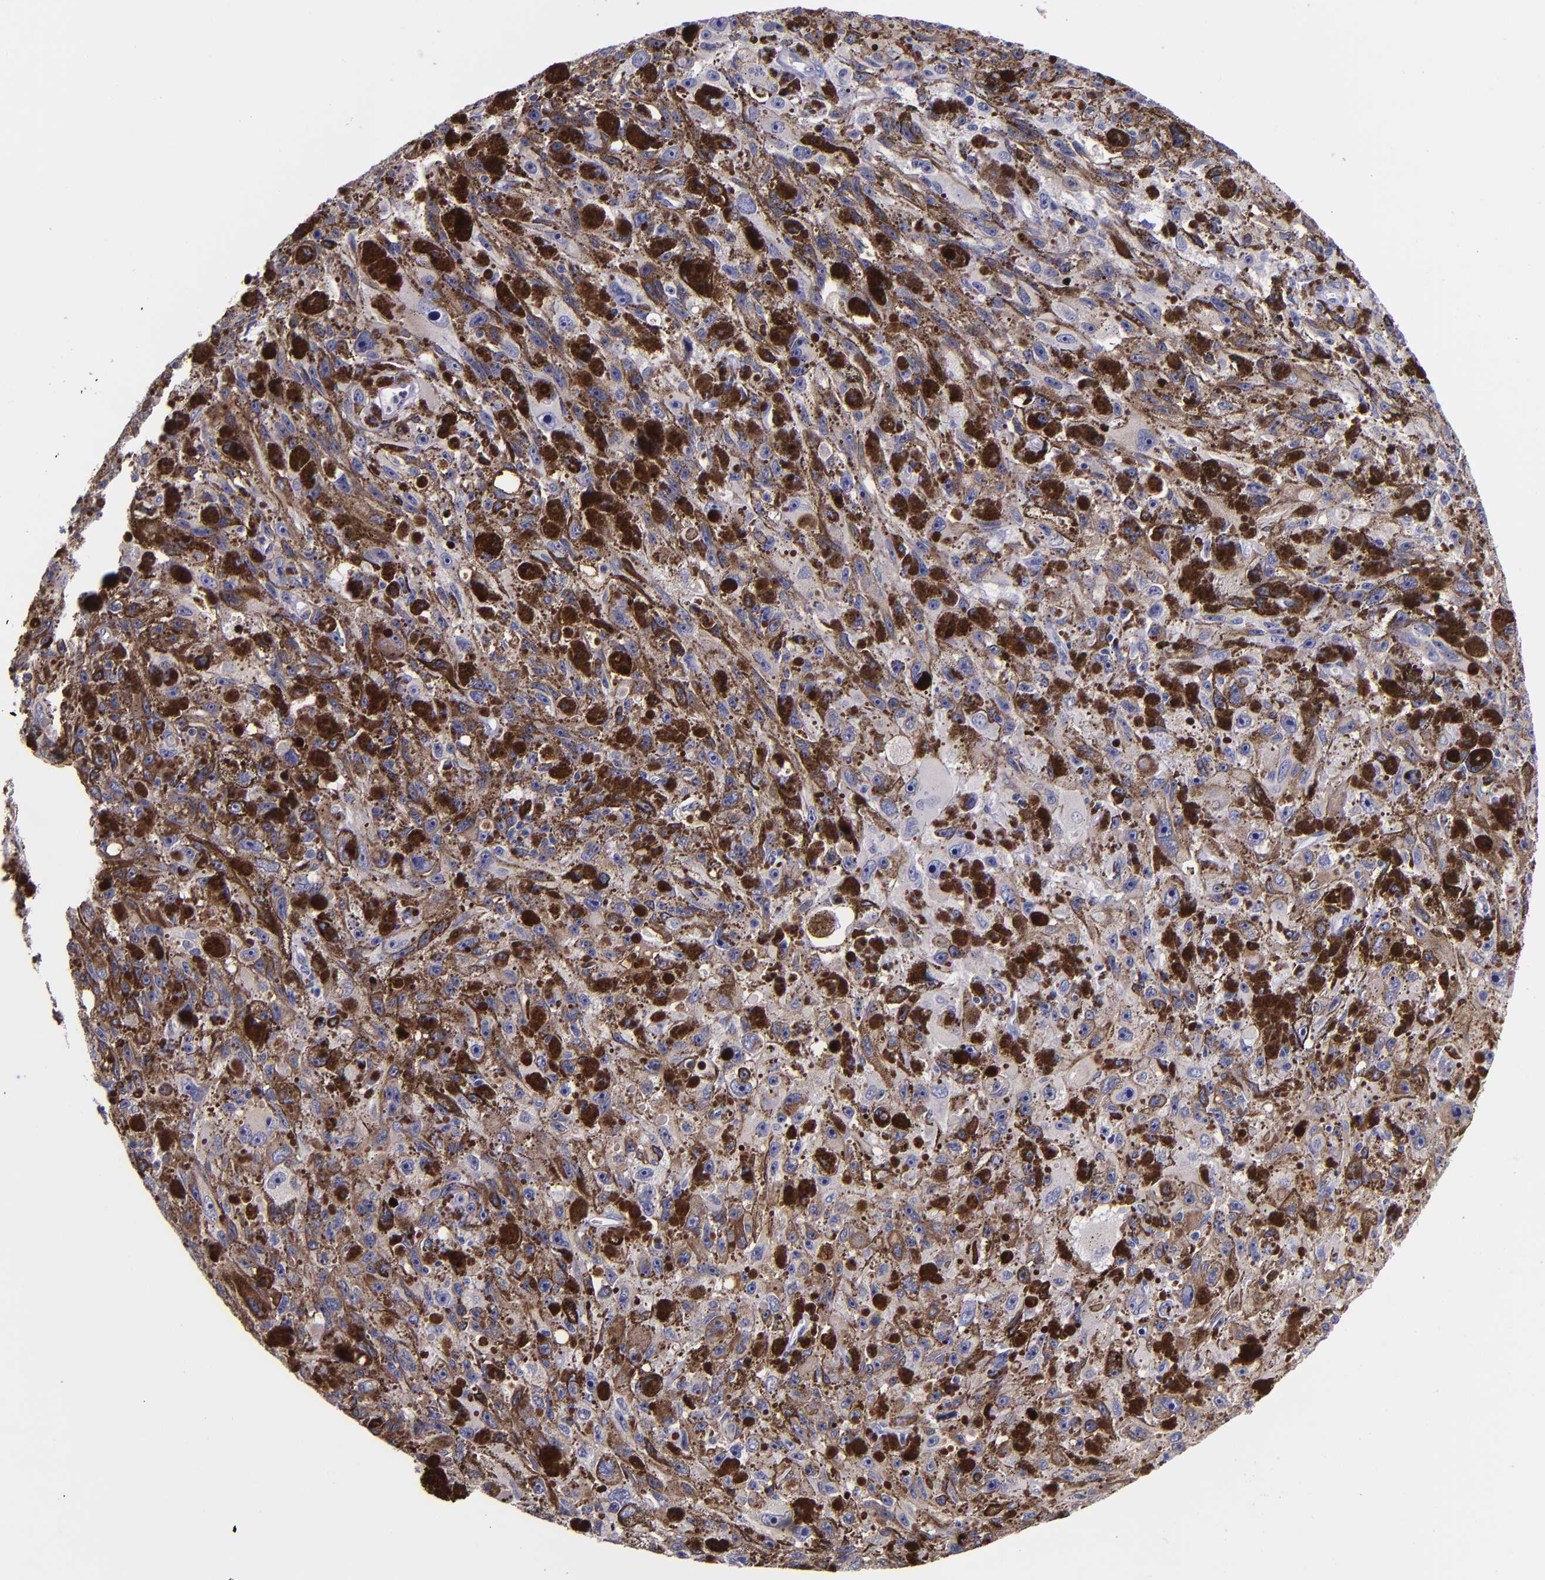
{"staining": {"intensity": "negative", "quantity": "none", "location": "none"}, "tissue": "melanoma", "cell_type": "Tumor cells", "image_type": "cancer", "snomed": [{"axis": "morphology", "description": "Malignant melanoma, NOS"}, {"axis": "topography", "description": "Skin"}], "caption": "There is no significant expression in tumor cells of malignant melanoma. The staining is performed using DAB (3,3'-diaminobenzidine) brown chromogen with nuclei counter-stained in using hematoxylin.", "gene": "RBP4", "patient": {"sex": "female", "age": 104}}